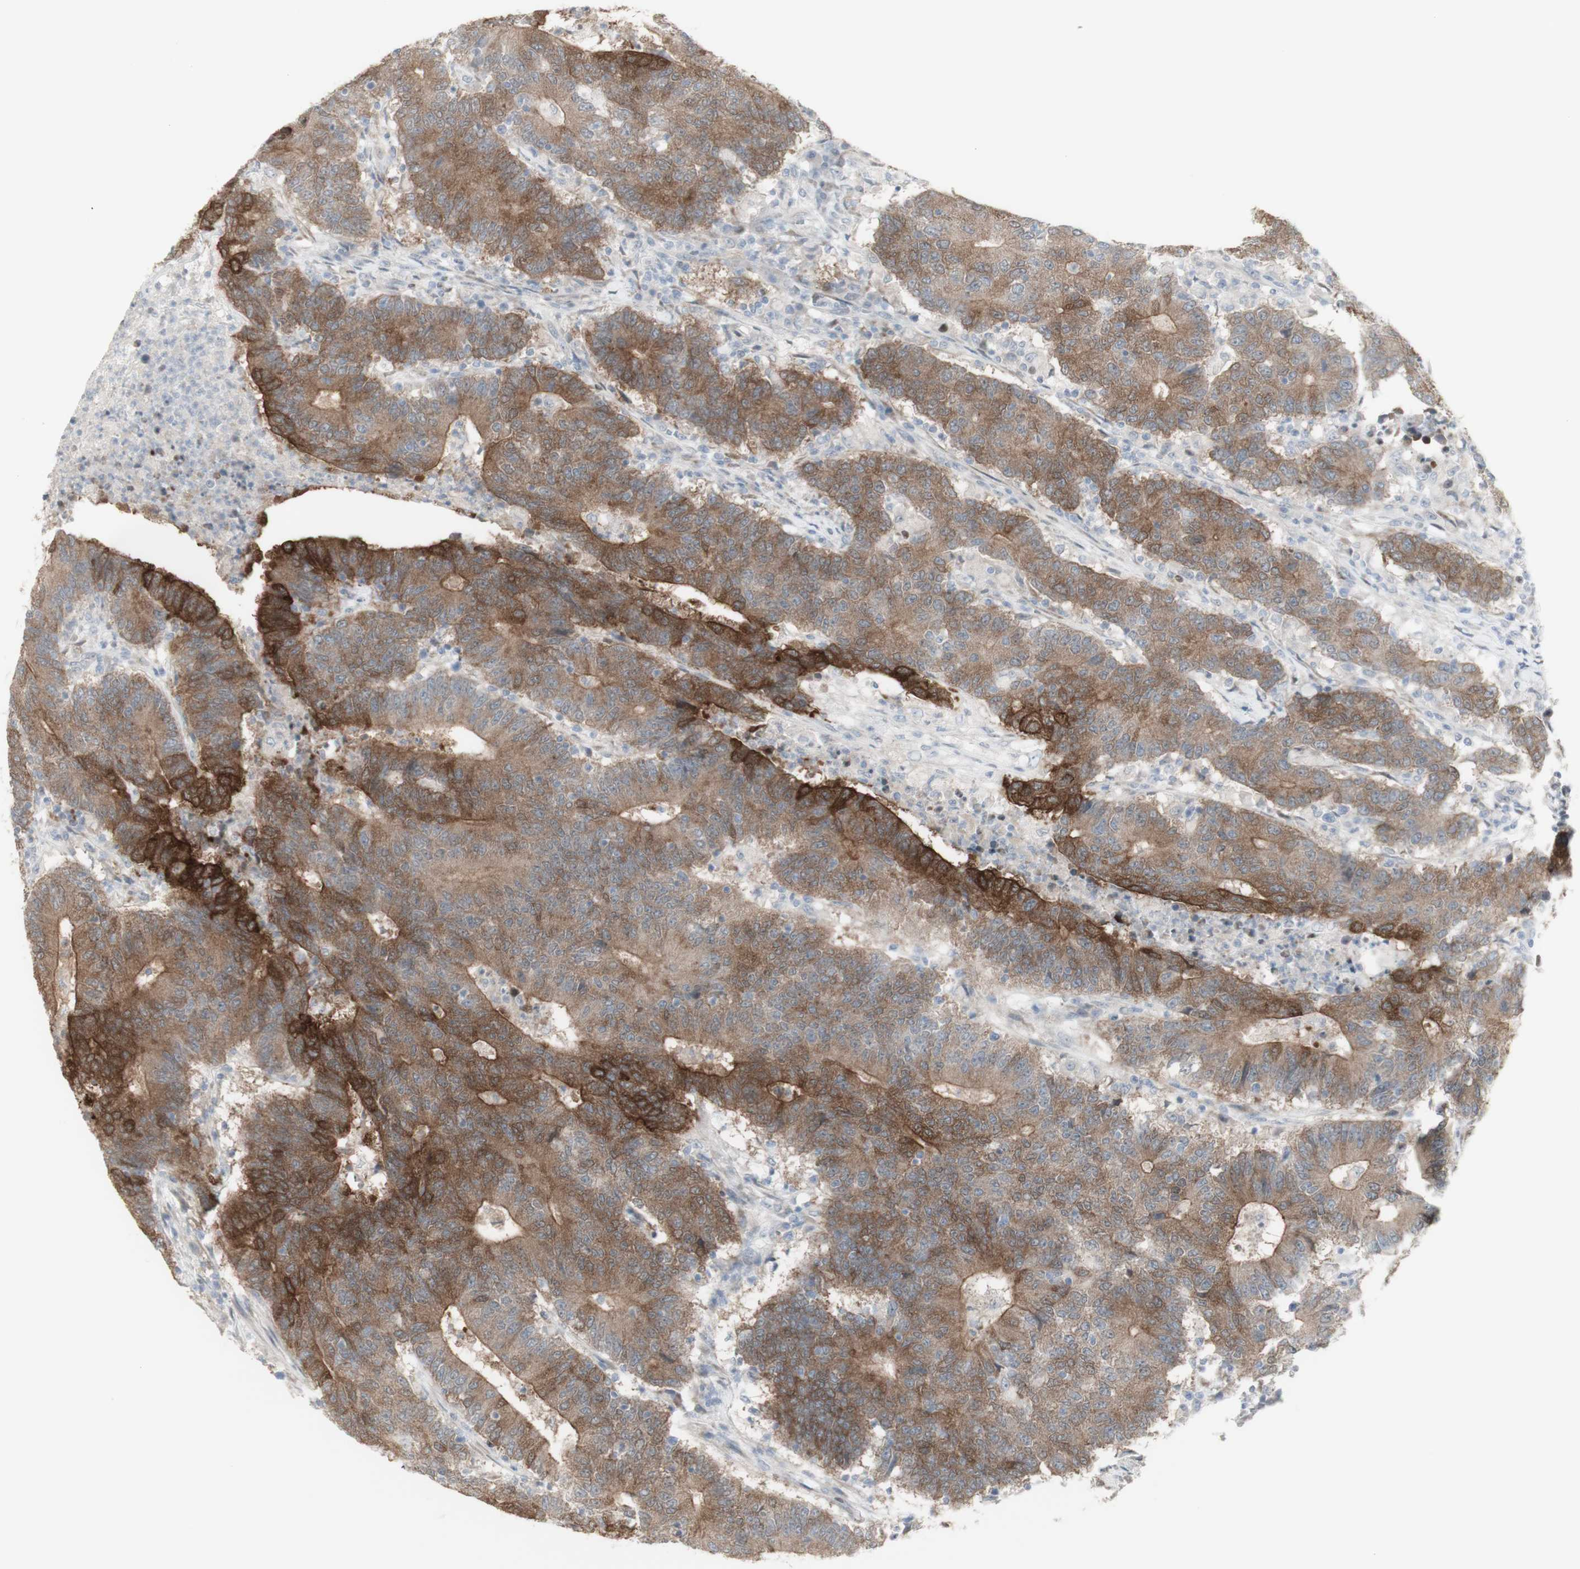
{"staining": {"intensity": "moderate", "quantity": ">75%", "location": "cytoplasmic/membranous"}, "tissue": "colorectal cancer", "cell_type": "Tumor cells", "image_type": "cancer", "snomed": [{"axis": "morphology", "description": "Normal tissue, NOS"}, {"axis": "morphology", "description": "Adenocarcinoma, NOS"}, {"axis": "topography", "description": "Colon"}], "caption": "Immunohistochemical staining of adenocarcinoma (colorectal) demonstrates medium levels of moderate cytoplasmic/membranous protein staining in approximately >75% of tumor cells.", "gene": "C1orf116", "patient": {"sex": "female", "age": 75}}